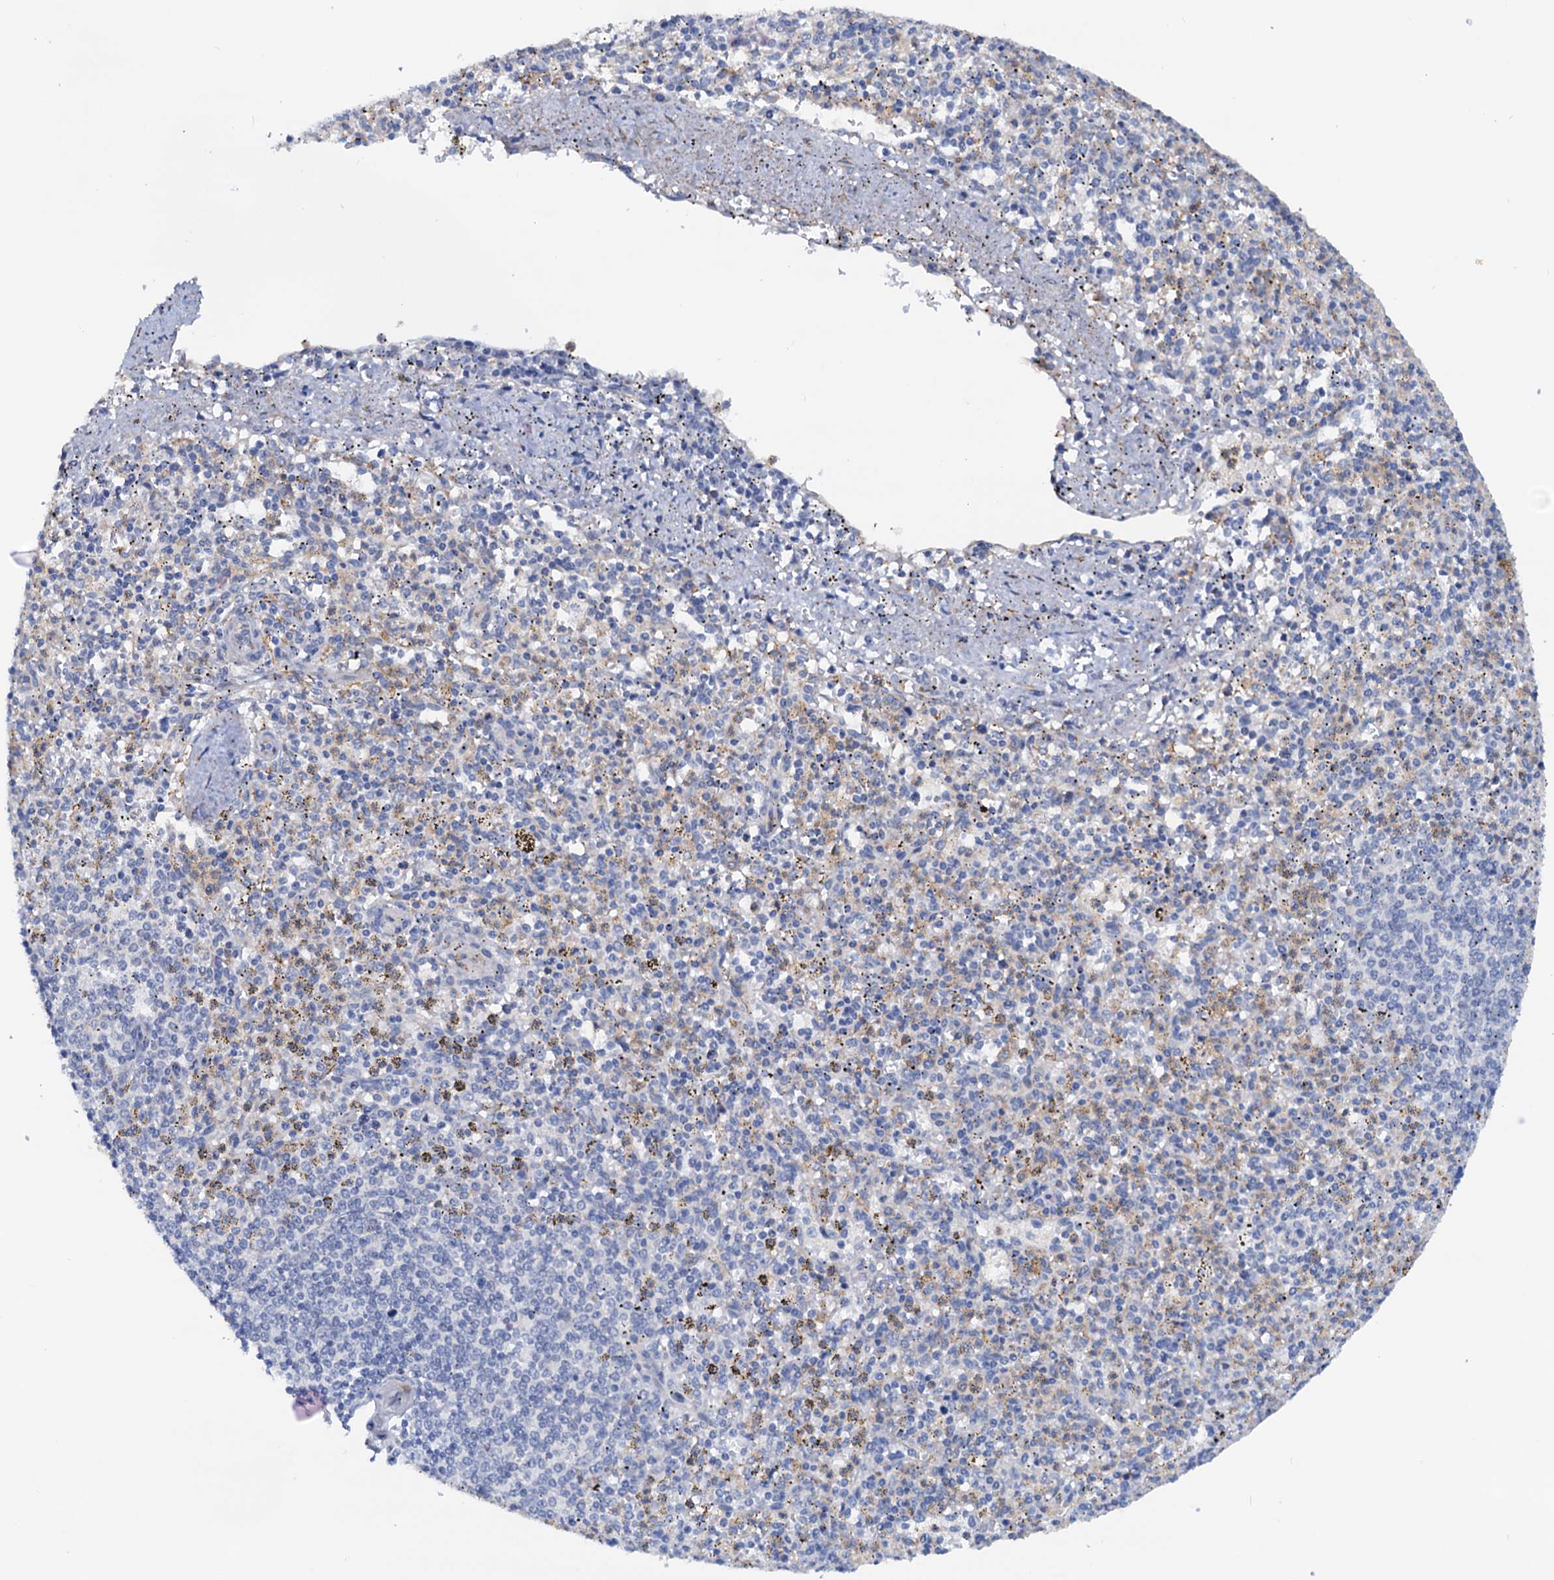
{"staining": {"intensity": "negative", "quantity": "none", "location": "none"}, "tissue": "spleen", "cell_type": "Cells in red pulp", "image_type": "normal", "snomed": [{"axis": "morphology", "description": "Normal tissue, NOS"}, {"axis": "topography", "description": "Spleen"}], "caption": "Human spleen stained for a protein using immunohistochemistry shows no expression in cells in red pulp.", "gene": "RASSF9", "patient": {"sex": "male", "age": 72}}